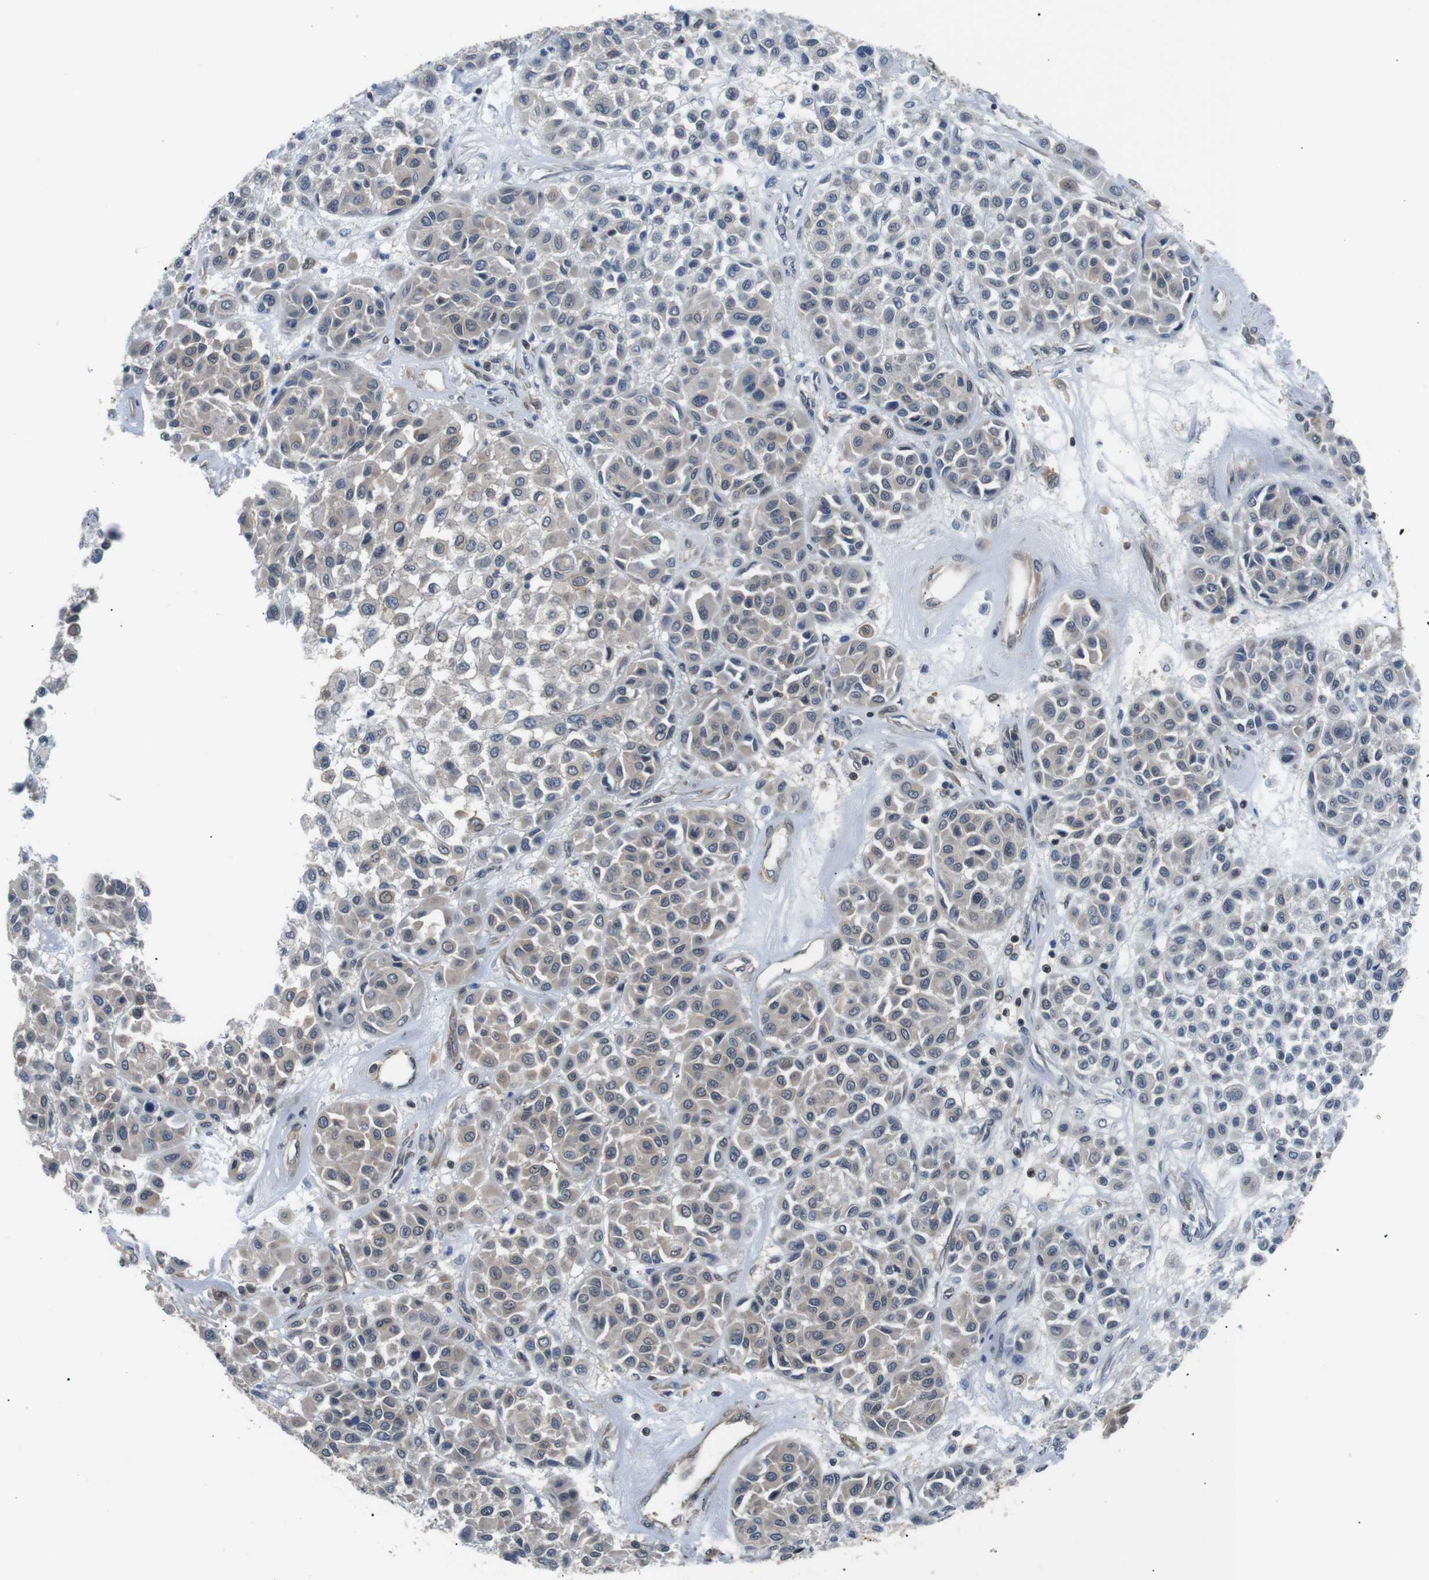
{"staining": {"intensity": "negative", "quantity": "none", "location": "none"}, "tissue": "melanoma", "cell_type": "Tumor cells", "image_type": "cancer", "snomed": [{"axis": "morphology", "description": "Malignant melanoma, Metastatic site"}, {"axis": "topography", "description": "Soft tissue"}], "caption": "High power microscopy histopathology image of an immunohistochemistry (IHC) photomicrograph of melanoma, revealing no significant positivity in tumor cells. The staining is performed using DAB brown chromogen with nuclei counter-stained in using hematoxylin.", "gene": "UBXN1", "patient": {"sex": "male", "age": 41}}